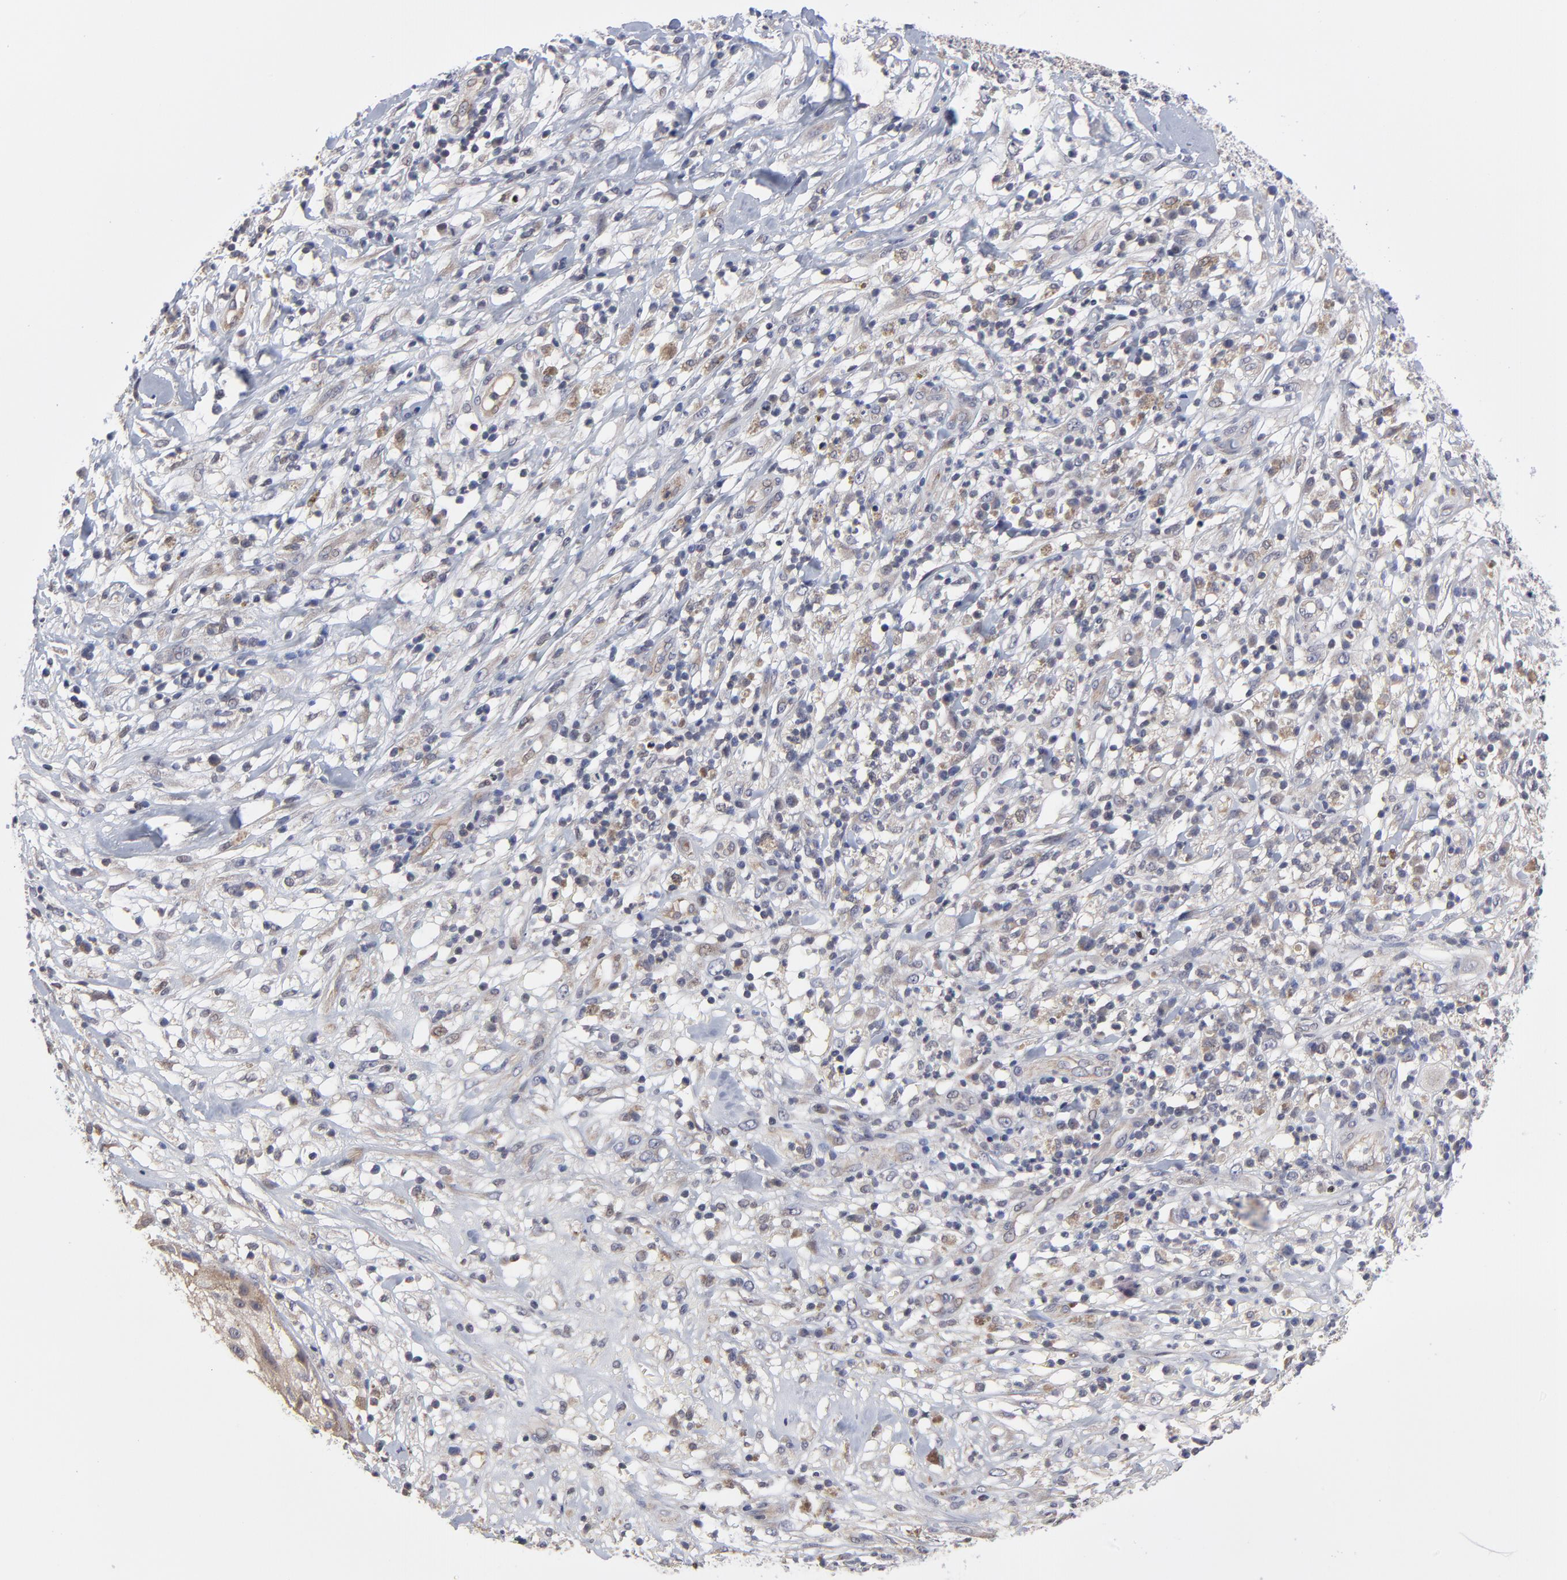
{"staining": {"intensity": "weak", "quantity": "25%-75%", "location": "cytoplasmic/membranous"}, "tissue": "melanoma", "cell_type": "Tumor cells", "image_type": "cancer", "snomed": [{"axis": "morphology", "description": "Necrosis, NOS"}, {"axis": "morphology", "description": "Malignant melanoma, NOS"}, {"axis": "topography", "description": "Skin"}], "caption": "IHC histopathology image of malignant melanoma stained for a protein (brown), which exhibits low levels of weak cytoplasmic/membranous expression in approximately 25%-75% of tumor cells.", "gene": "ZNF157", "patient": {"sex": "female", "age": 87}}